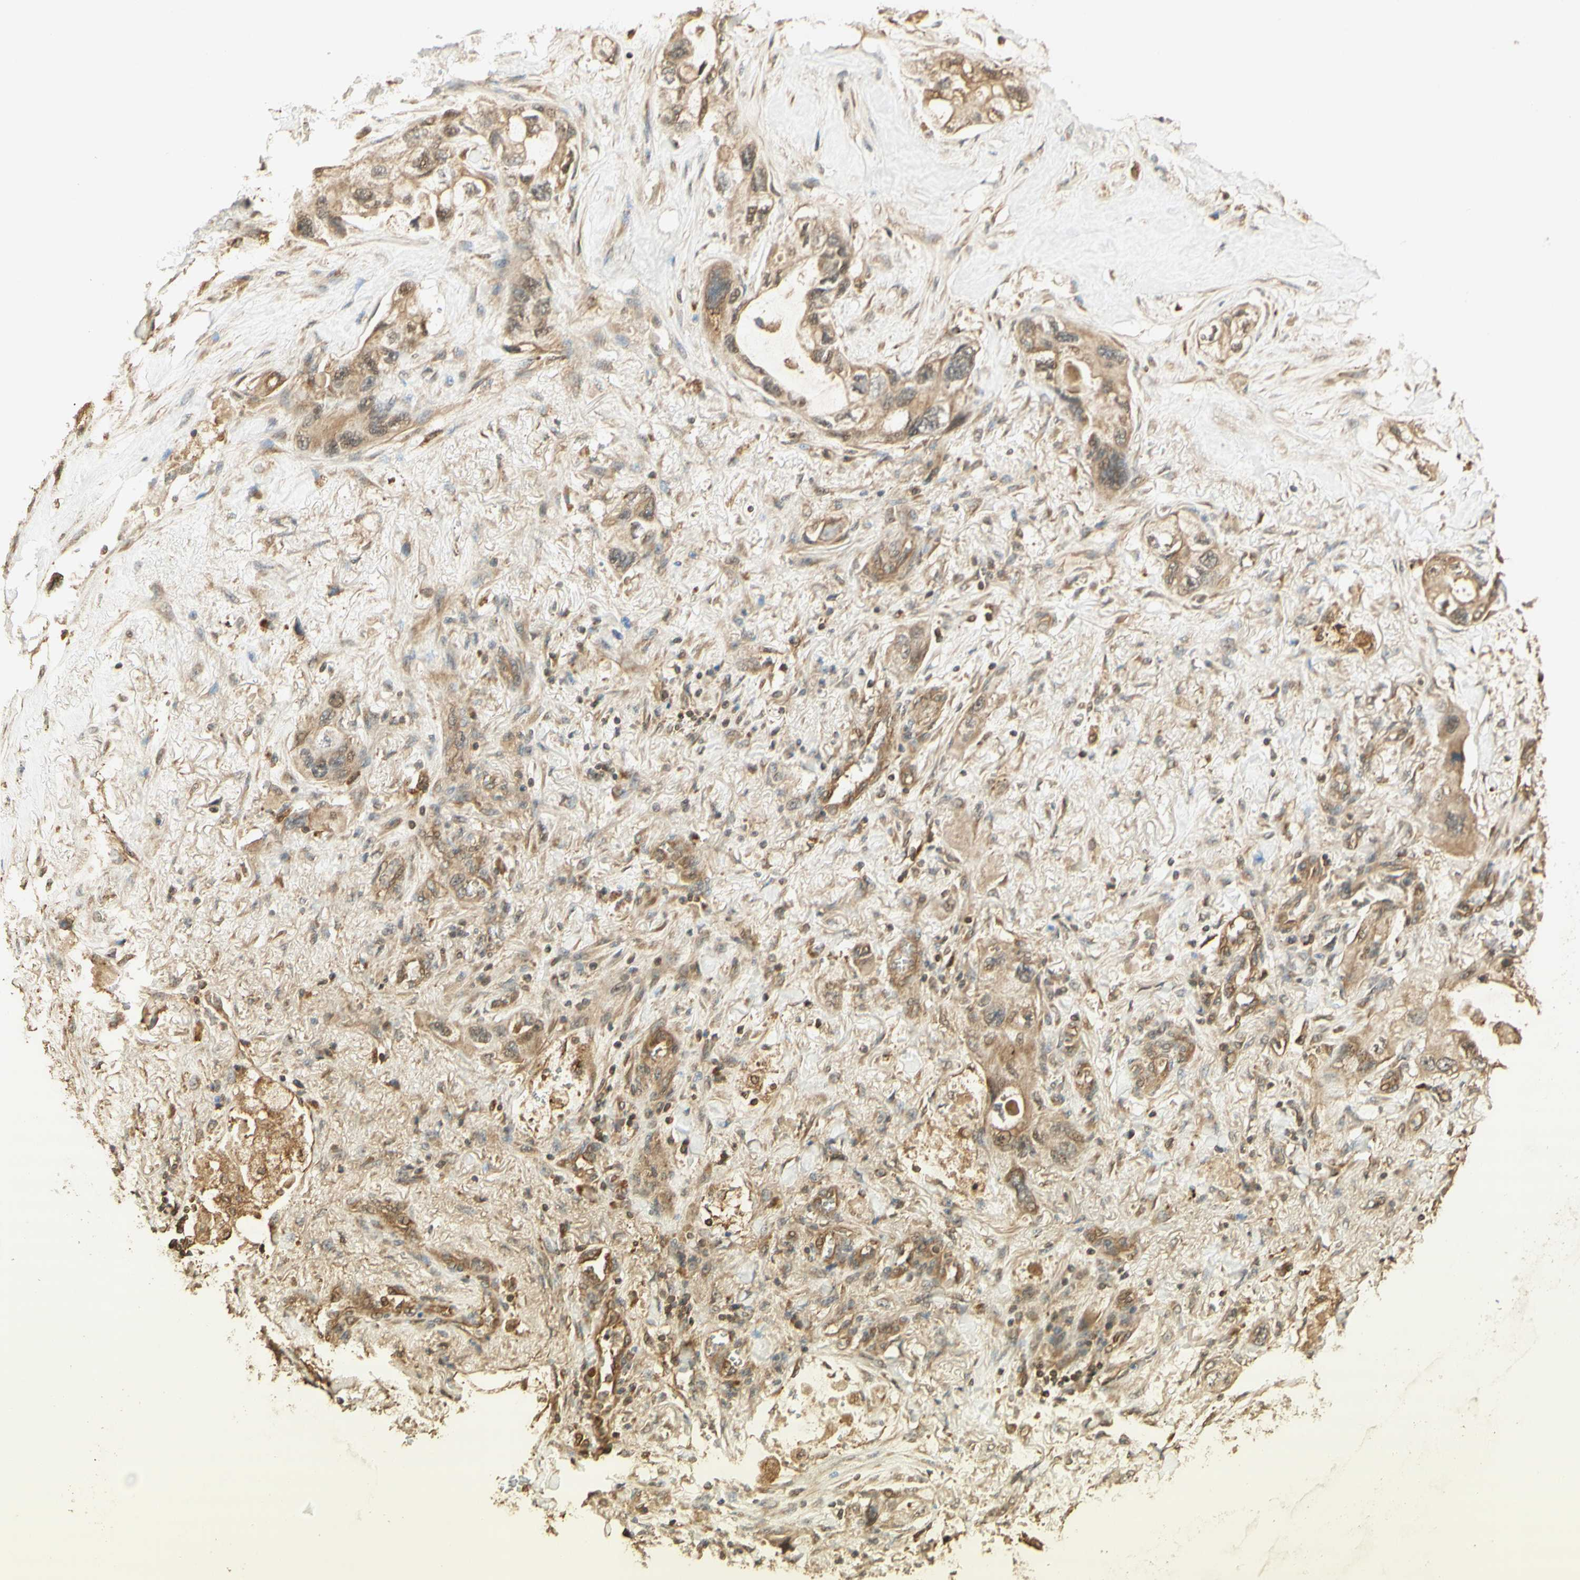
{"staining": {"intensity": "moderate", "quantity": ">75%", "location": "cytoplasmic/membranous"}, "tissue": "lung cancer", "cell_type": "Tumor cells", "image_type": "cancer", "snomed": [{"axis": "morphology", "description": "Squamous cell carcinoma, NOS"}, {"axis": "topography", "description": "Lung"}], "caption": "This photomicrograph displays immunohistochemistry staining of lung cancer (squamous cell carcinoma), with medium moderate cytoplasmic/membranous expression in approximately >75% of tumor cells.", "gene": "AGER", "patient": {"sex": "female", "age": 73}}